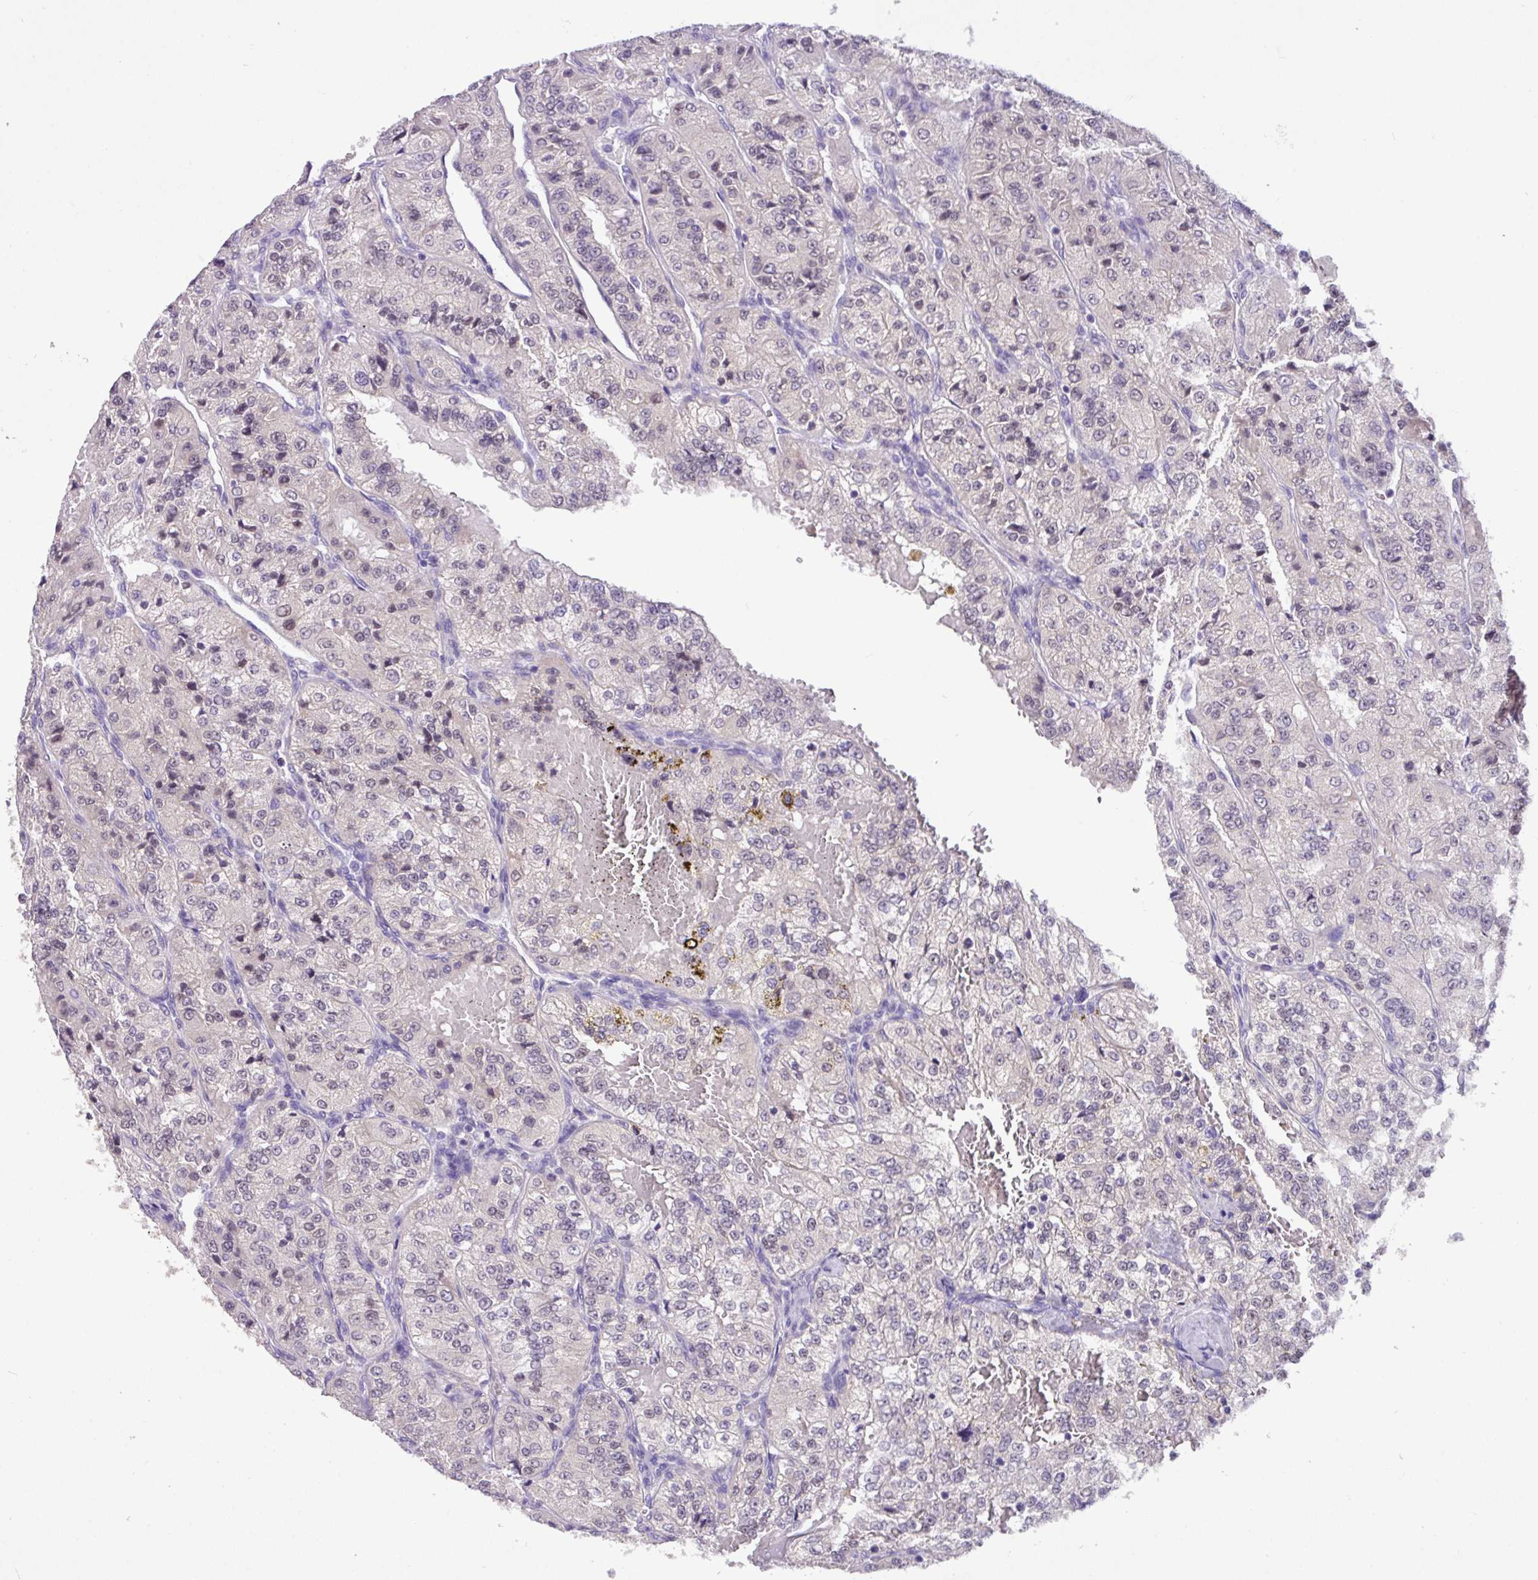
{"staining": {"intensity": "negative", "quantity": "none", "location": "none"}, "tissue": "renal cancer", "cell_type": "Tumor cells", "image_type": "cancer", "snomed": [{"axis": "morphology", "description": "Adenocarcinoma, NOS"}, {"axis": "topography", "description": "Kidney"}], "caption": "Renal cancer was stained to show a protein in brown. There is no significant staining in tumor cells.", "gene": "PAX8", "patient": {"sex": "female", "age": 63}}